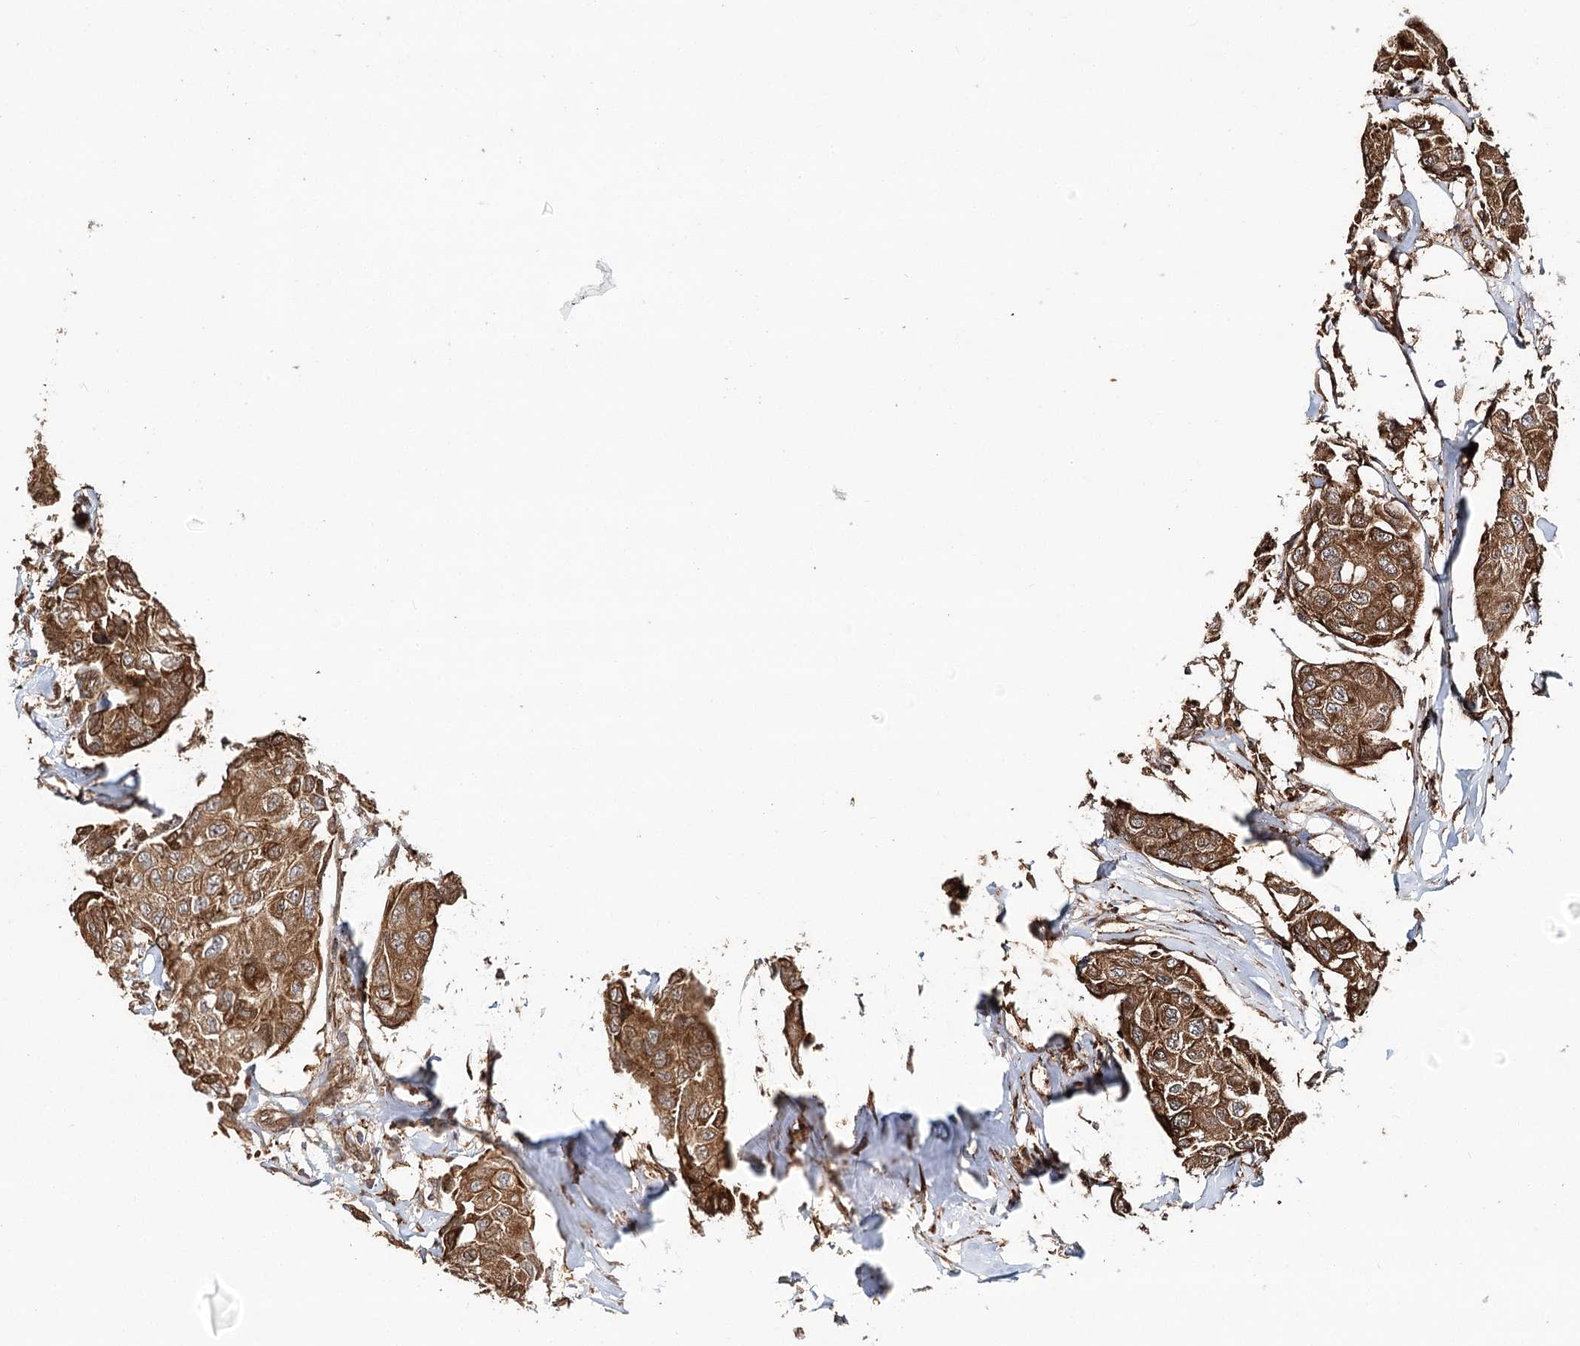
{"staining": {"intensity": "moderate", "quantity": ">75%", "location": "cytoplasmic/membranous"}, "tissue": "breast cancer", "cell_type": "Tumor cells", "image_type": "cancer", "snomed": [{"axis": "morphology", "description": "Duct carcinoma"}, {"axis": "topography", "description": "Breast"}], "caption": "High-power microscopy captured an immunohistochemistry (IHC) photomicrograph of breast cancer (intraductal carcinoma), revealing moderate cytoplasmic/membranous positivity in approximately >75% of tumor cells.", "gene": "DNAJB14", "patient": {"sex": "female", "age": 80}}